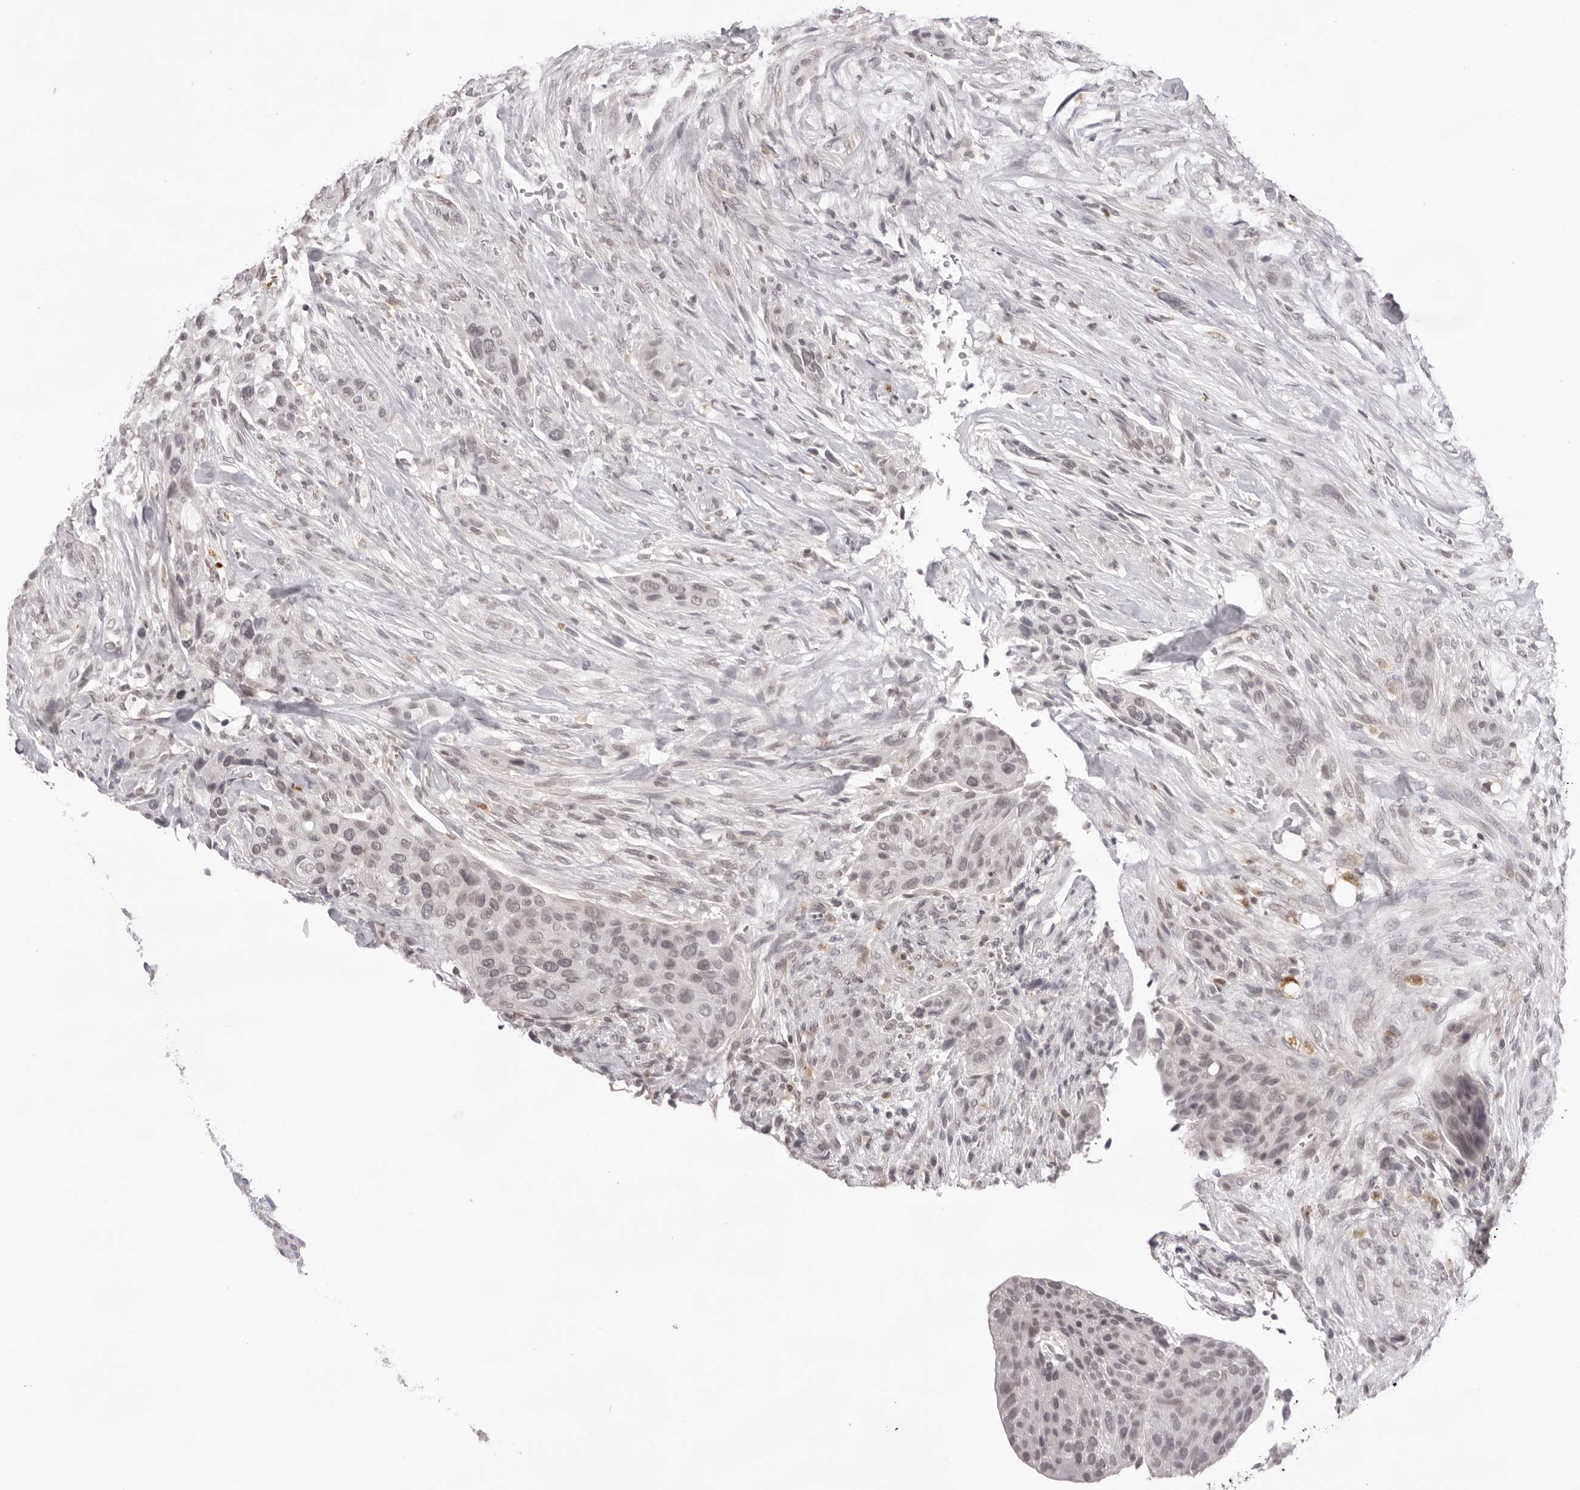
{"staining": {"intensity": "weak", "quantity": "<25%", "location": "nuclear"}, "tissue": "urothelial cancer", "cell_type": "Tumor cells", "image_type": "cancer", "snomed": [{"axis": "morphology", "description": "Urothelial carcinoma, High grade"}, {"axis": "topography", "description": "Urinary bladder"}], "caption": "Immunohistochemistry (IHC) image of neoplastic tissue: human urothelial carcinoma (high-grade) stained with DAB reveals no significant protein positivity in tumor cells.", "gene": "NTM", "patient": {"sex": "male", "age": 35}}